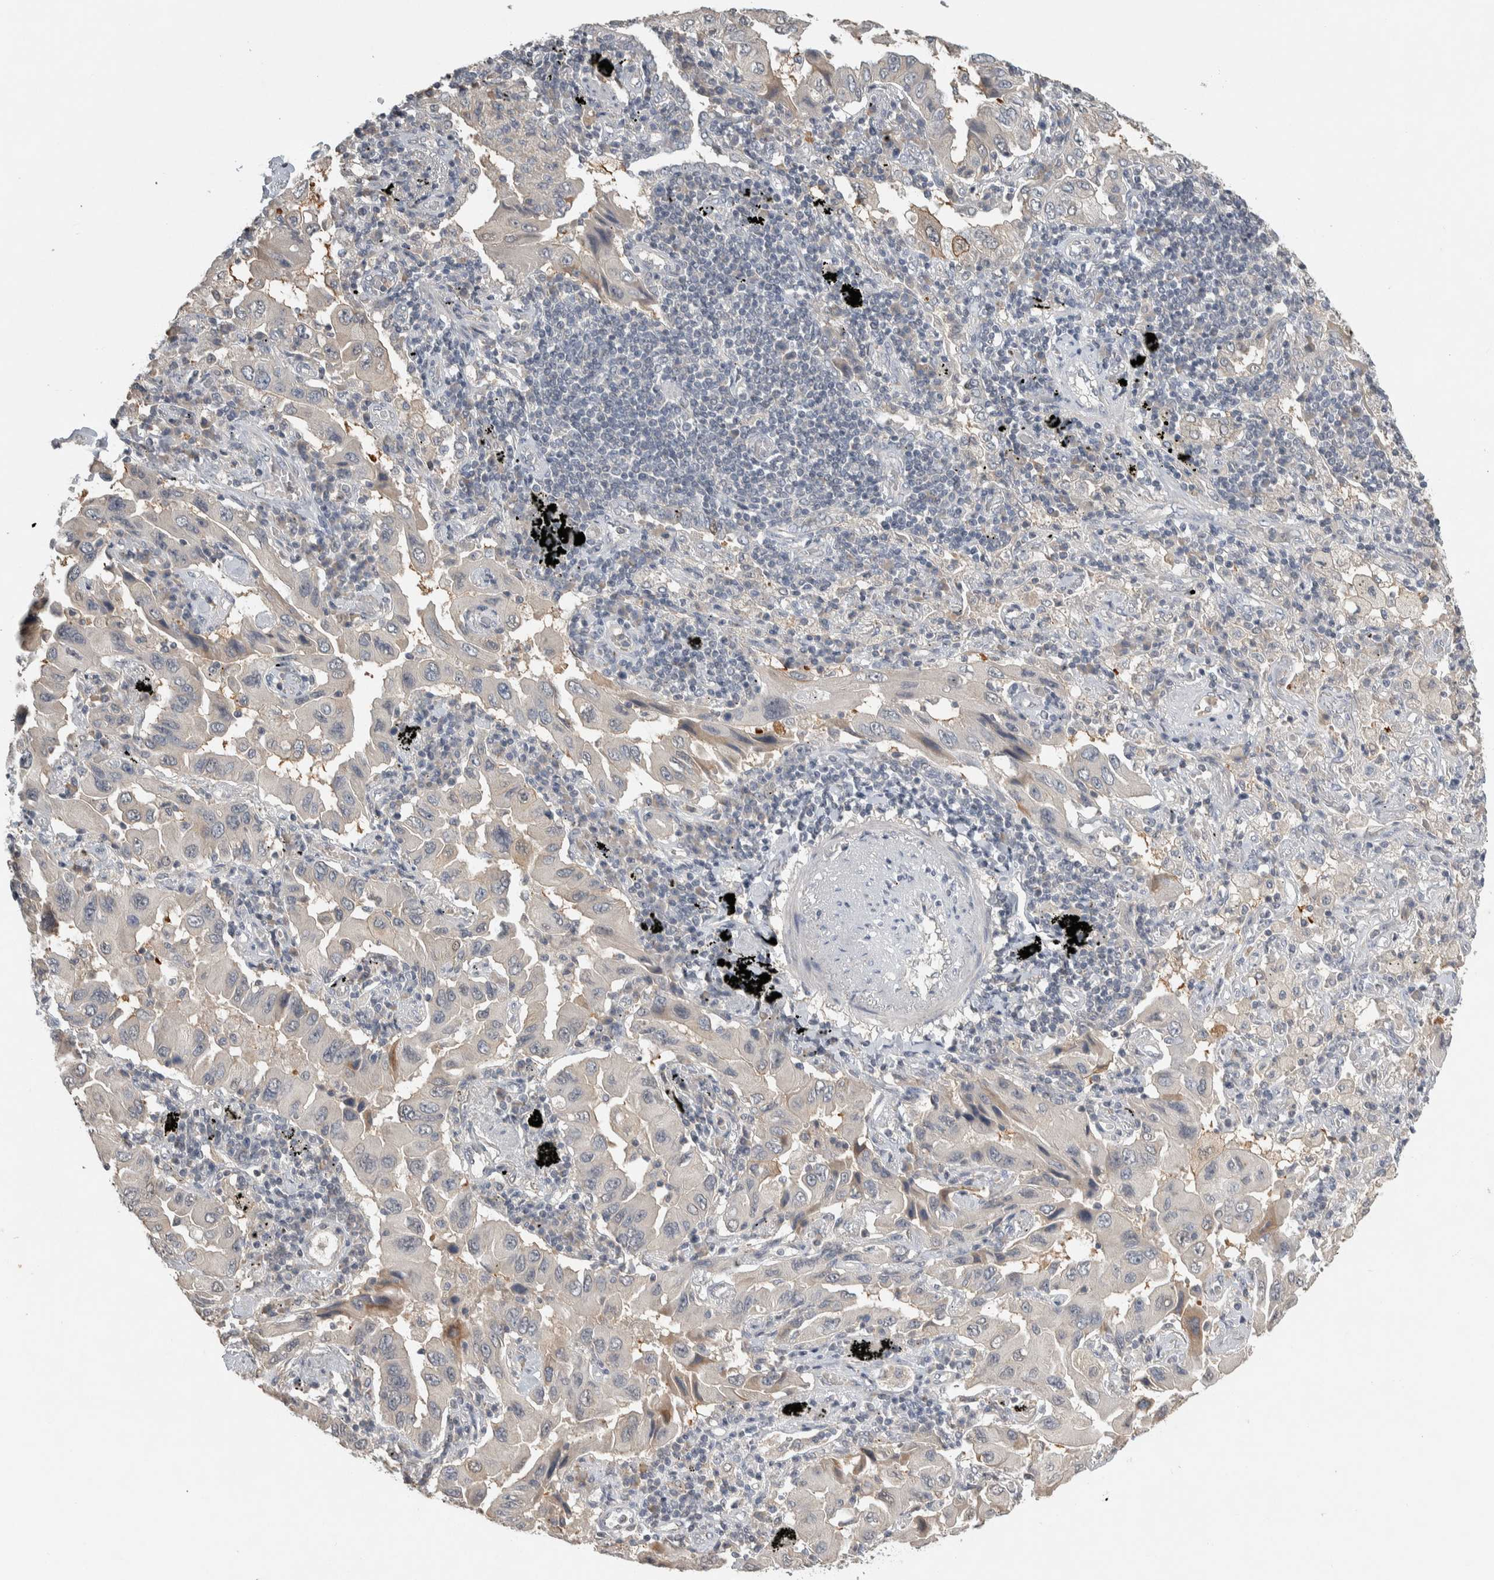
{"staining": {"intensity": "negative", "quantity": "none", "location": "none"}, "tissue": "lung cancer", "cell_type": "Tumor cells", "image_type": "cancer", "snomed": [{"axis": "morphology", "description": "Adenocarcinoma, NOS"}, {"axis": "topography", "description": "Lung"}], "caption": "IHC image of lung cancer (adenocarcinoma) stained for a protein (brown), which demonstrates no expression in tumor cells. (Immunohistochemistry (ihc), brightfield microscopy, high magnification).", "gene": "EIF3H", "patient": {"sex": "female", "age": 65}}